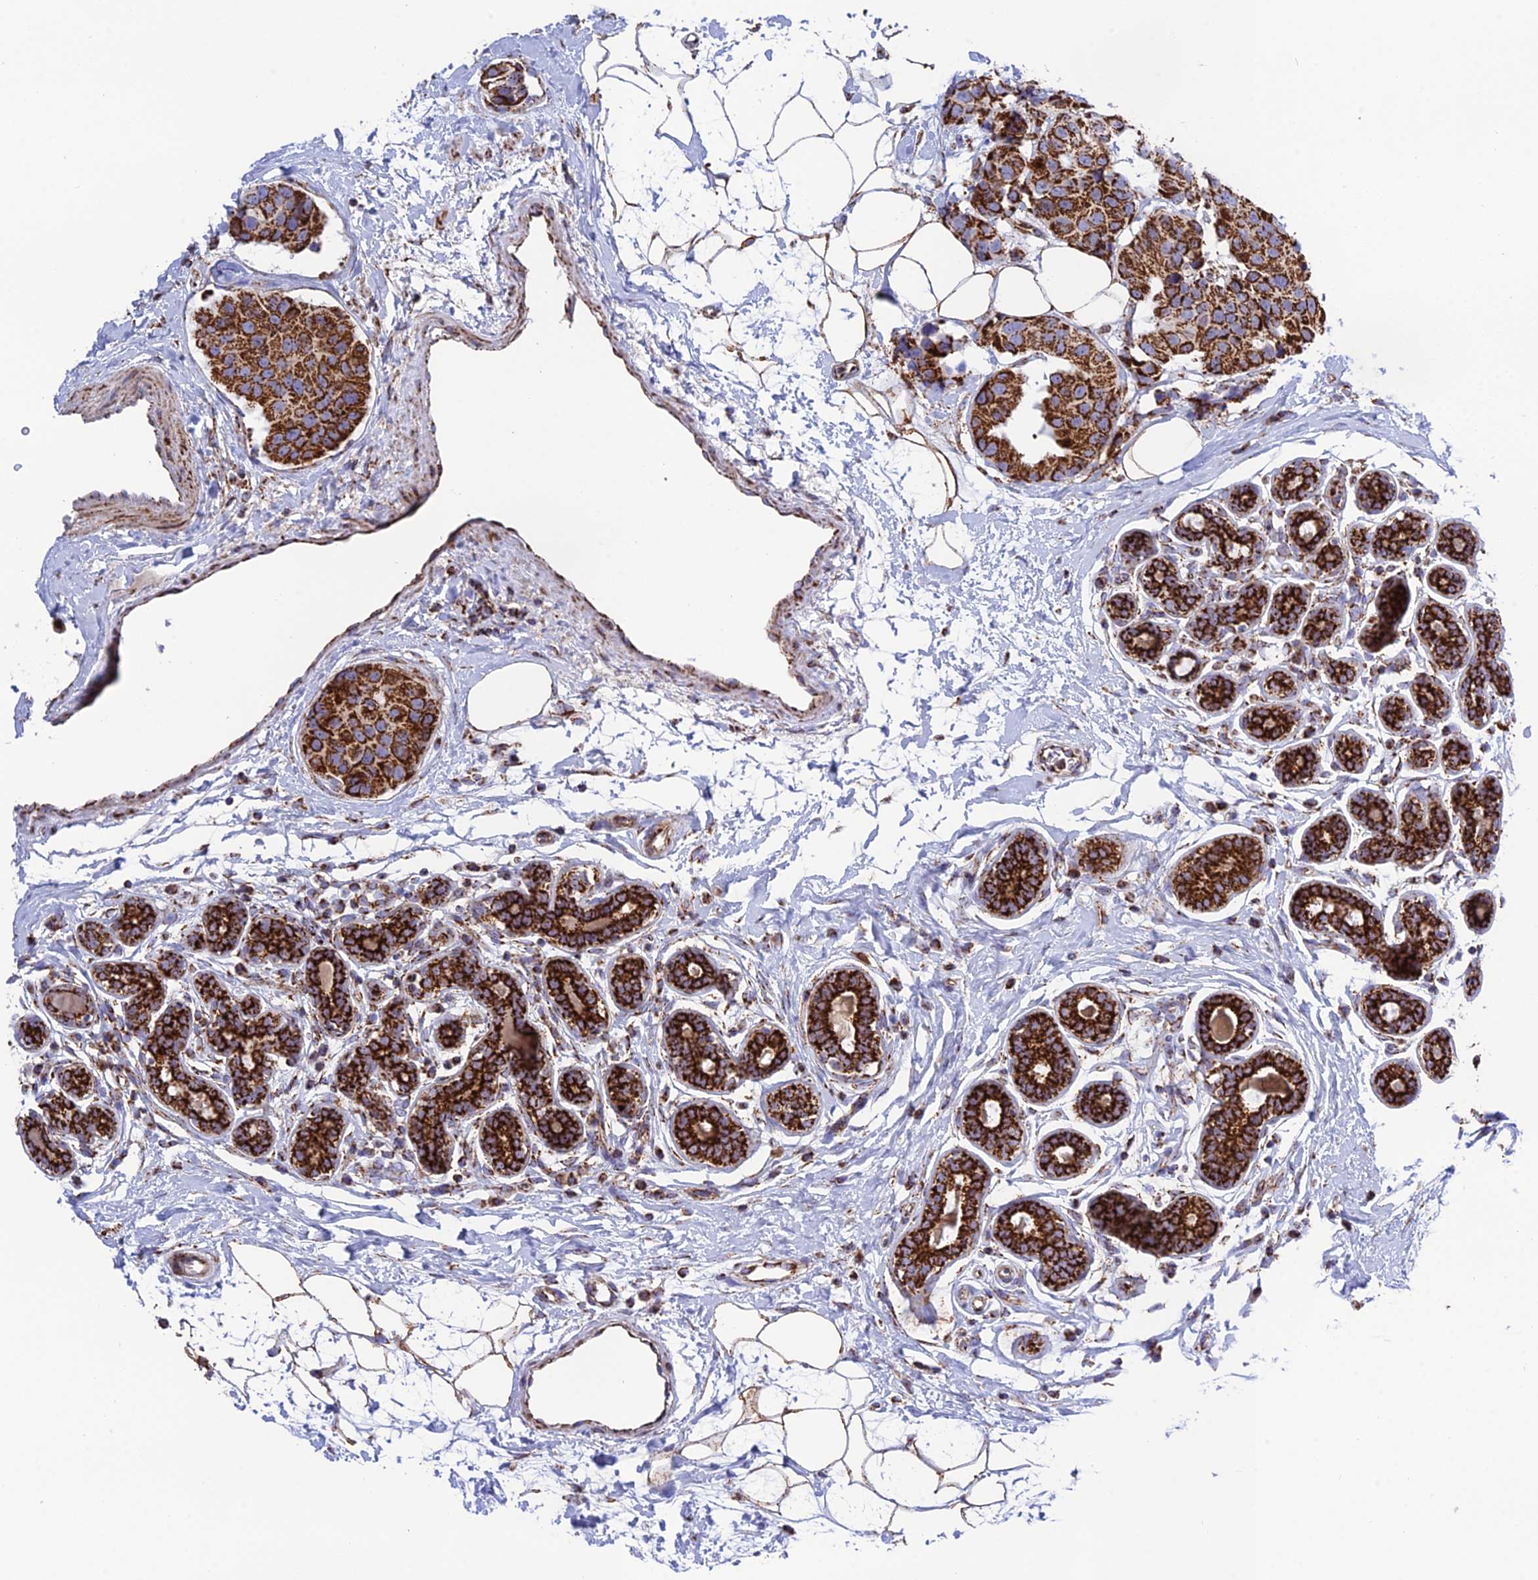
{"staining": {"intensity": "strong", "quantity": ">75%", "location": "cytoplasmic/membranous"}, "tissue": "breast cancer", "cell_type": "Tumor cells", "image_type": "cancer", "snomed": [{"axis": "morphology", "description": "Normal tissue, NOS"}, {"axis": "morphology", "description": "Duct carcinoma"}, {"axis": "topography", "description": "Breast"}], "caption": "A high-resolution photomicrograph shows IHC staining of breast cancer (infiltrating ductal carcinoma), which exhibits strong cytoplasmic/membranous staining in about >75% of tumor cells. The staining was performed using DAB (3,3'-diaminobenzidine) to visualize the protein expression in brown, while the nuclei were stained in blue with hematoxylin (Magnification: 20x).", "gene": "CHCHD3", "patient": {"sex": "female", "age": 39}}